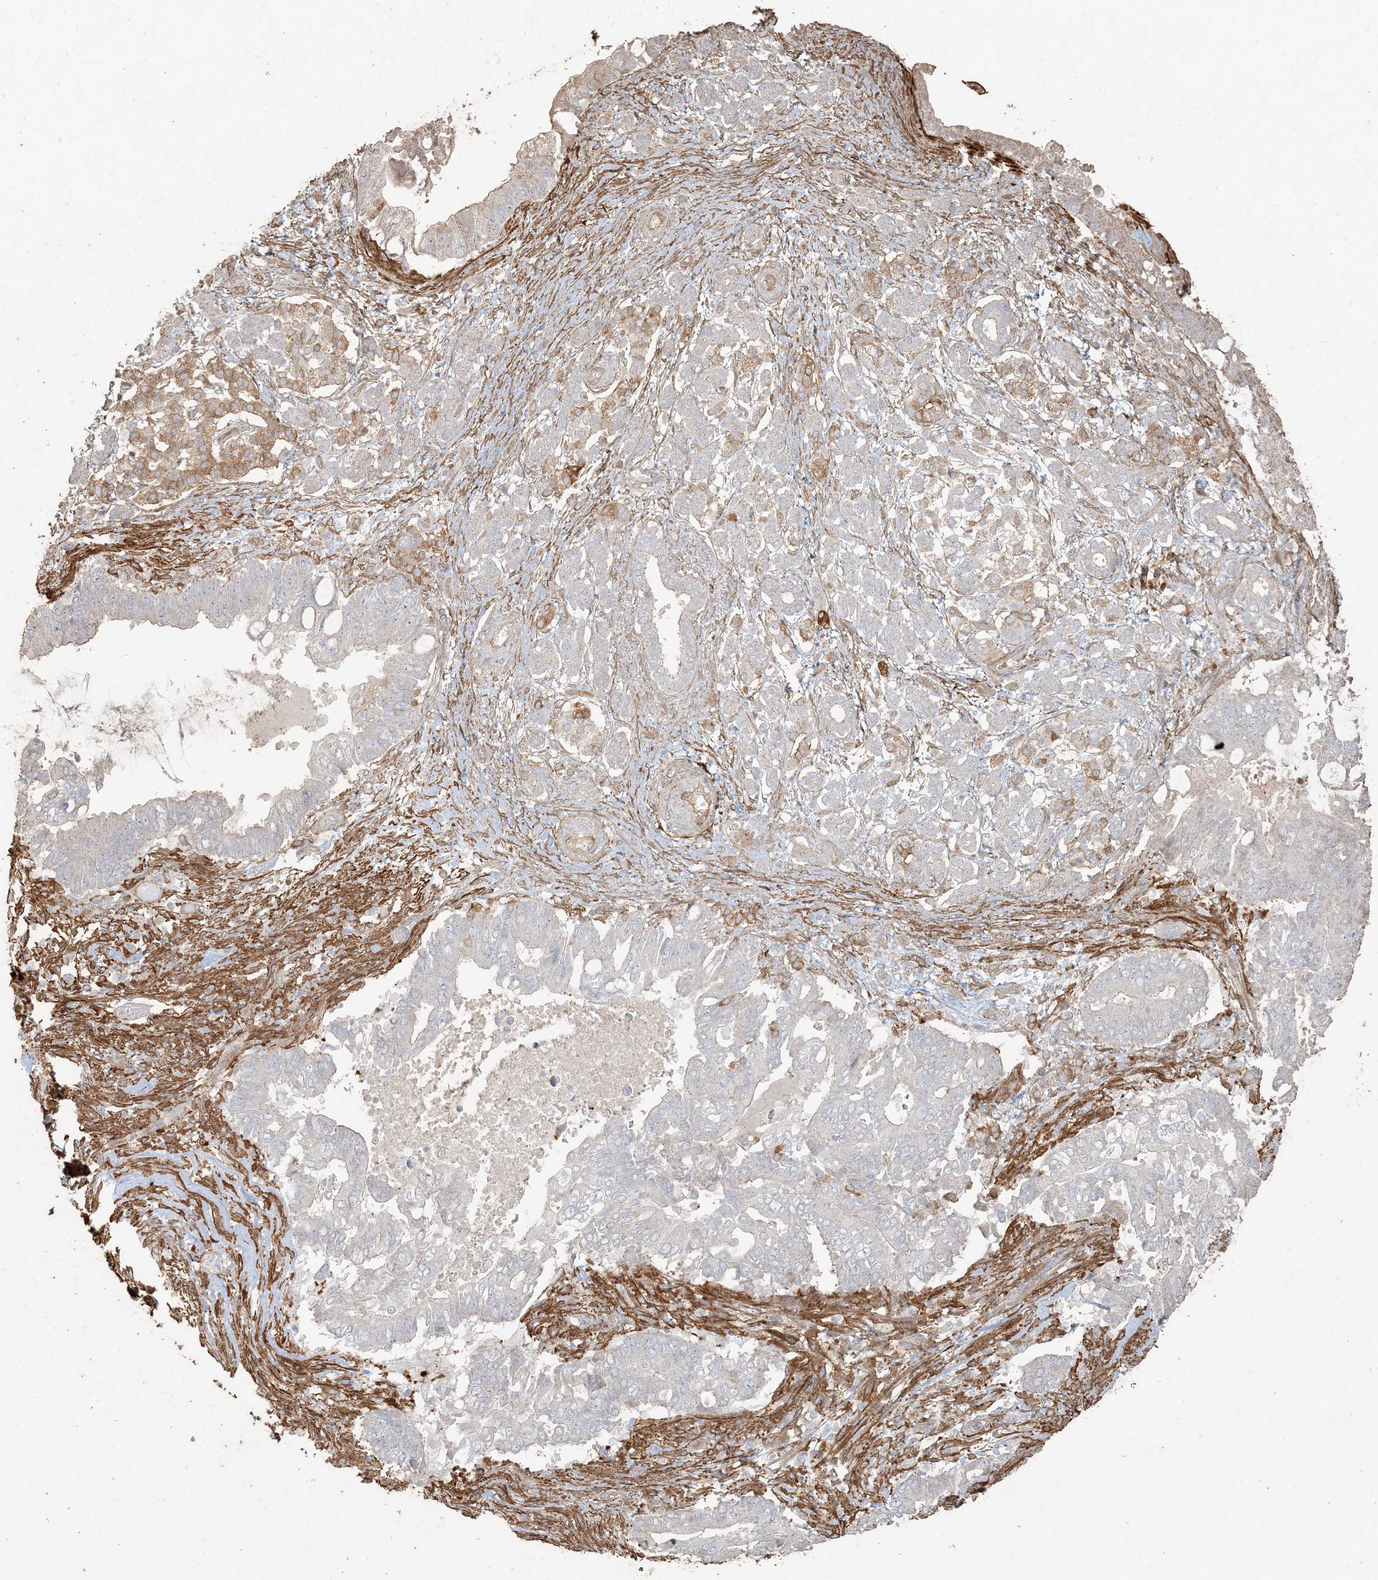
{"staining": {"intensity": "negative", "quantity": "none", "location": "none"}, "tissue": "pancreatic cancer", "cell_type": "Tumor cells", "image_type": "cancer", "snomed": [{"axis": "morphology", "description": "Adenocarcinoma, NOS"}, {"axis": "topography", "description": "Pancreas"}], "caption": "There is no significant expression in tumor cells of adenocarcinoma (pancreatic).", "gene": "RNF145", "patient": {"sex": "male", "age": 68}}